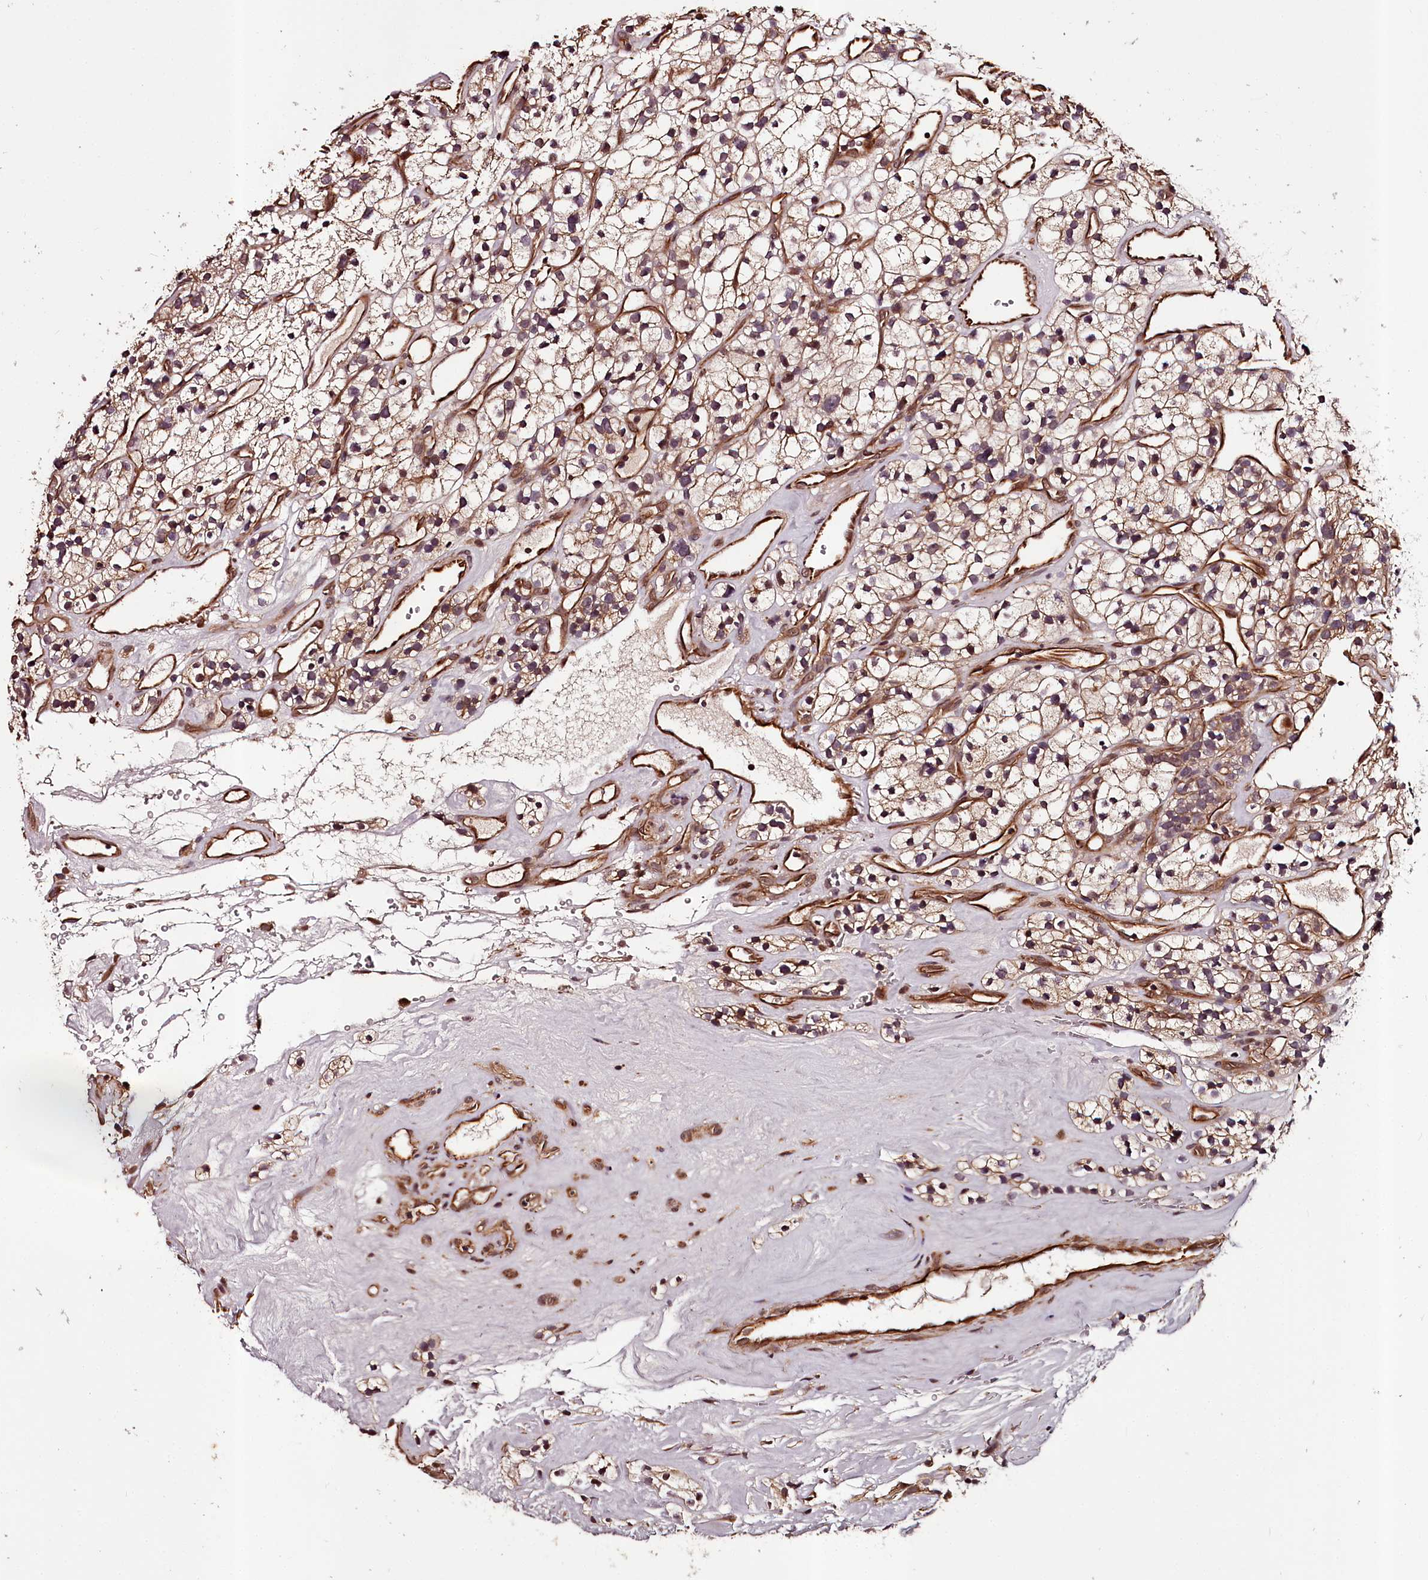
{"staining": {"intensity": "negative", "quantity": "none", "location": "none"}, "tissue": "renal cancer", "cell_type": "Tumor cells", "image_type": "cancer", "snomed": [{"axis": "morphology", "description": "Adenocarcinoma, NOS"}, {"axis": "topography", "description": "Kidney"}], "caption": "Renal cancer (adenocarcinoma) stained for a protein using immunohistochemistry (IHC) displays no staining tumor cells.", "gene": "MAML3", "patient": {"sex": "female", "age": 57}}